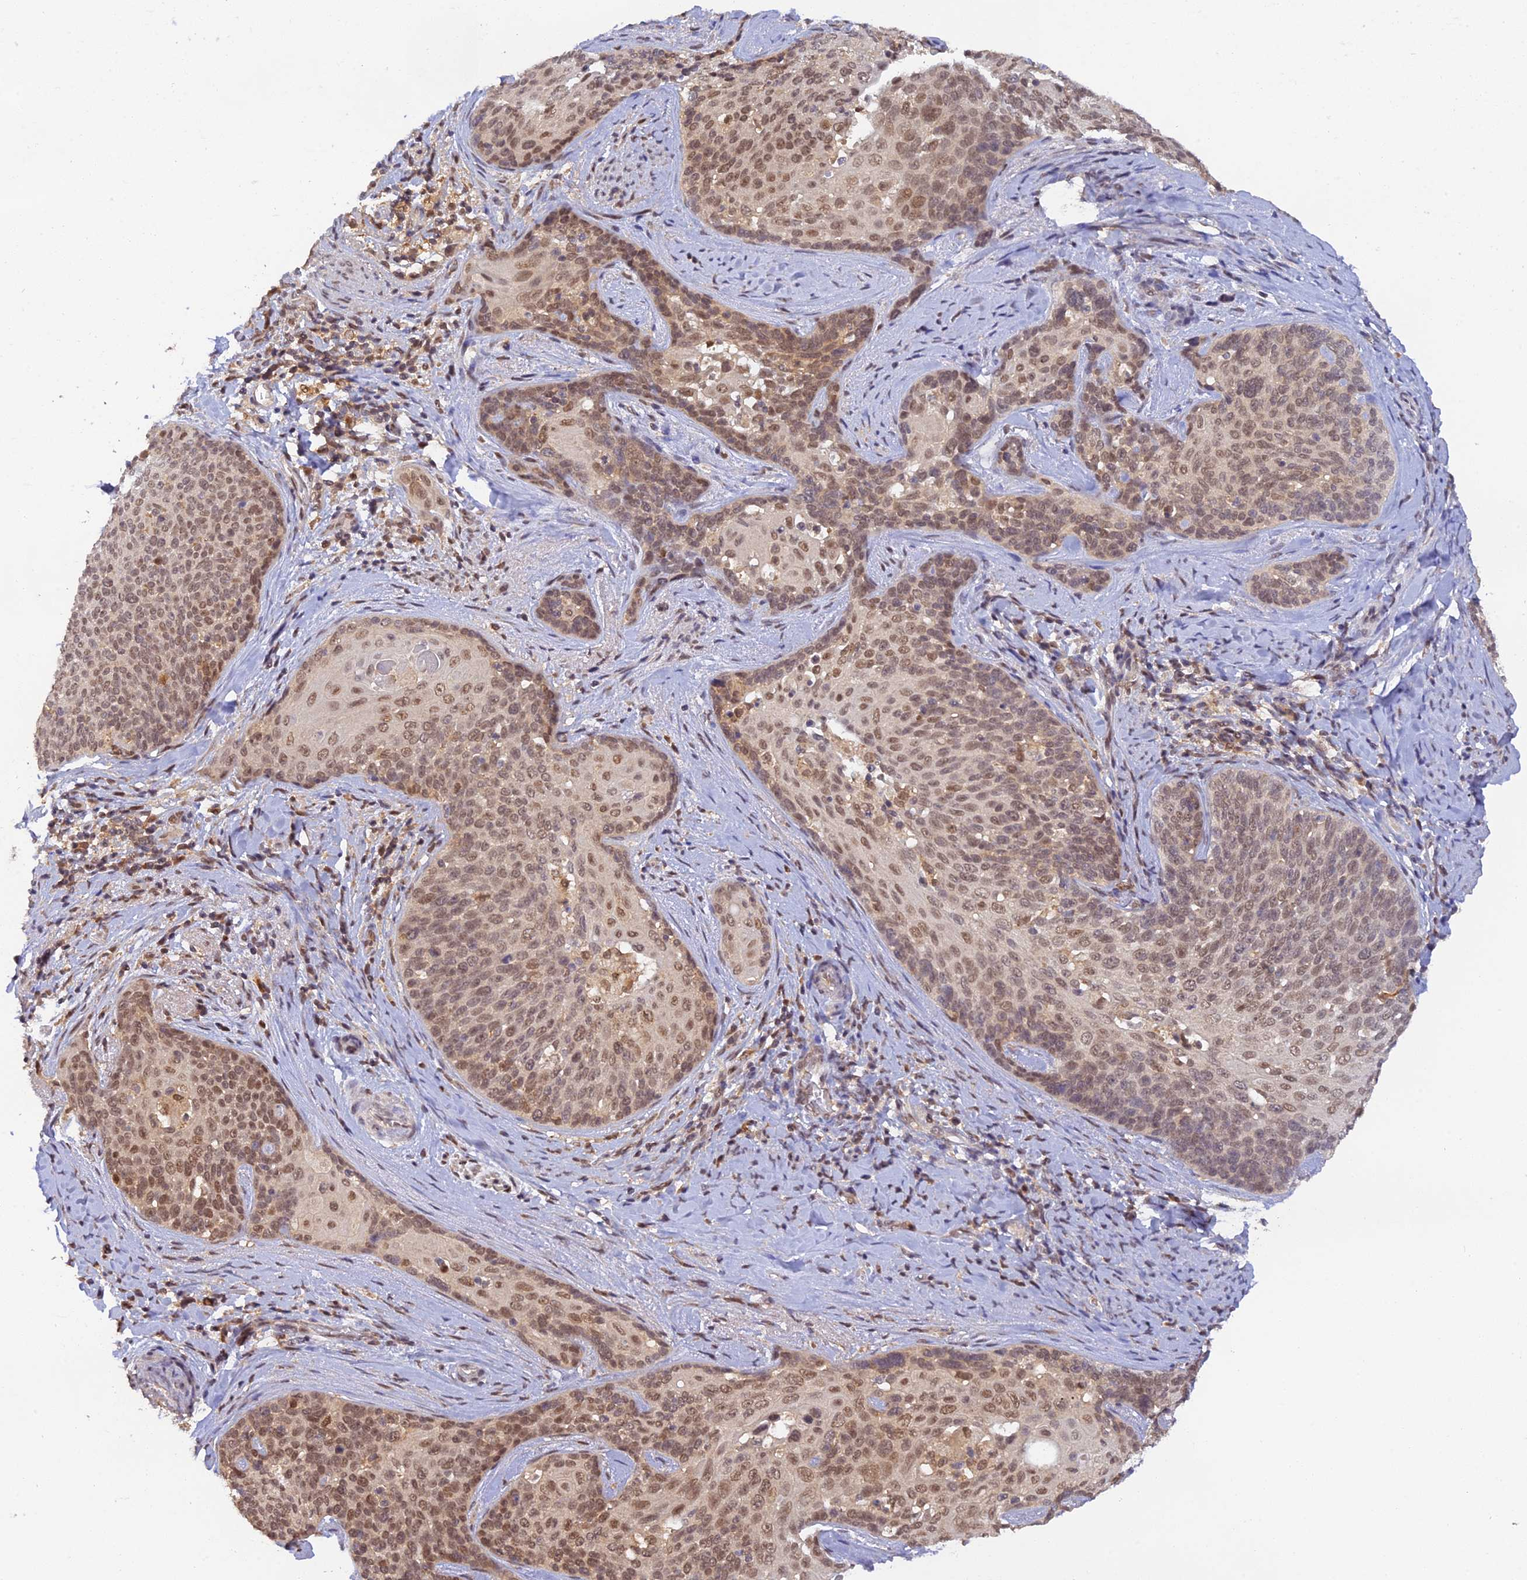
{"staining": {"intensity": "moderate", "quantity": ">75%", "location": "nuclear"}, "tissue": "cervical cancer", "cell_type": "Tumor cells", "image_type": "cancer", "snomed": [{"axis": "morphology", "description": "Squamous cell carcinoma, NOS"}, {"axis": "topography", "description": "Cervix"}], "caption": "Cervical cancer stained for a protein (brown) reveals moderate nuclear positive expression in about >75% of tumor cells.", "gene": "ZNF436", "patient": {"sex": "female", "age": 50}}